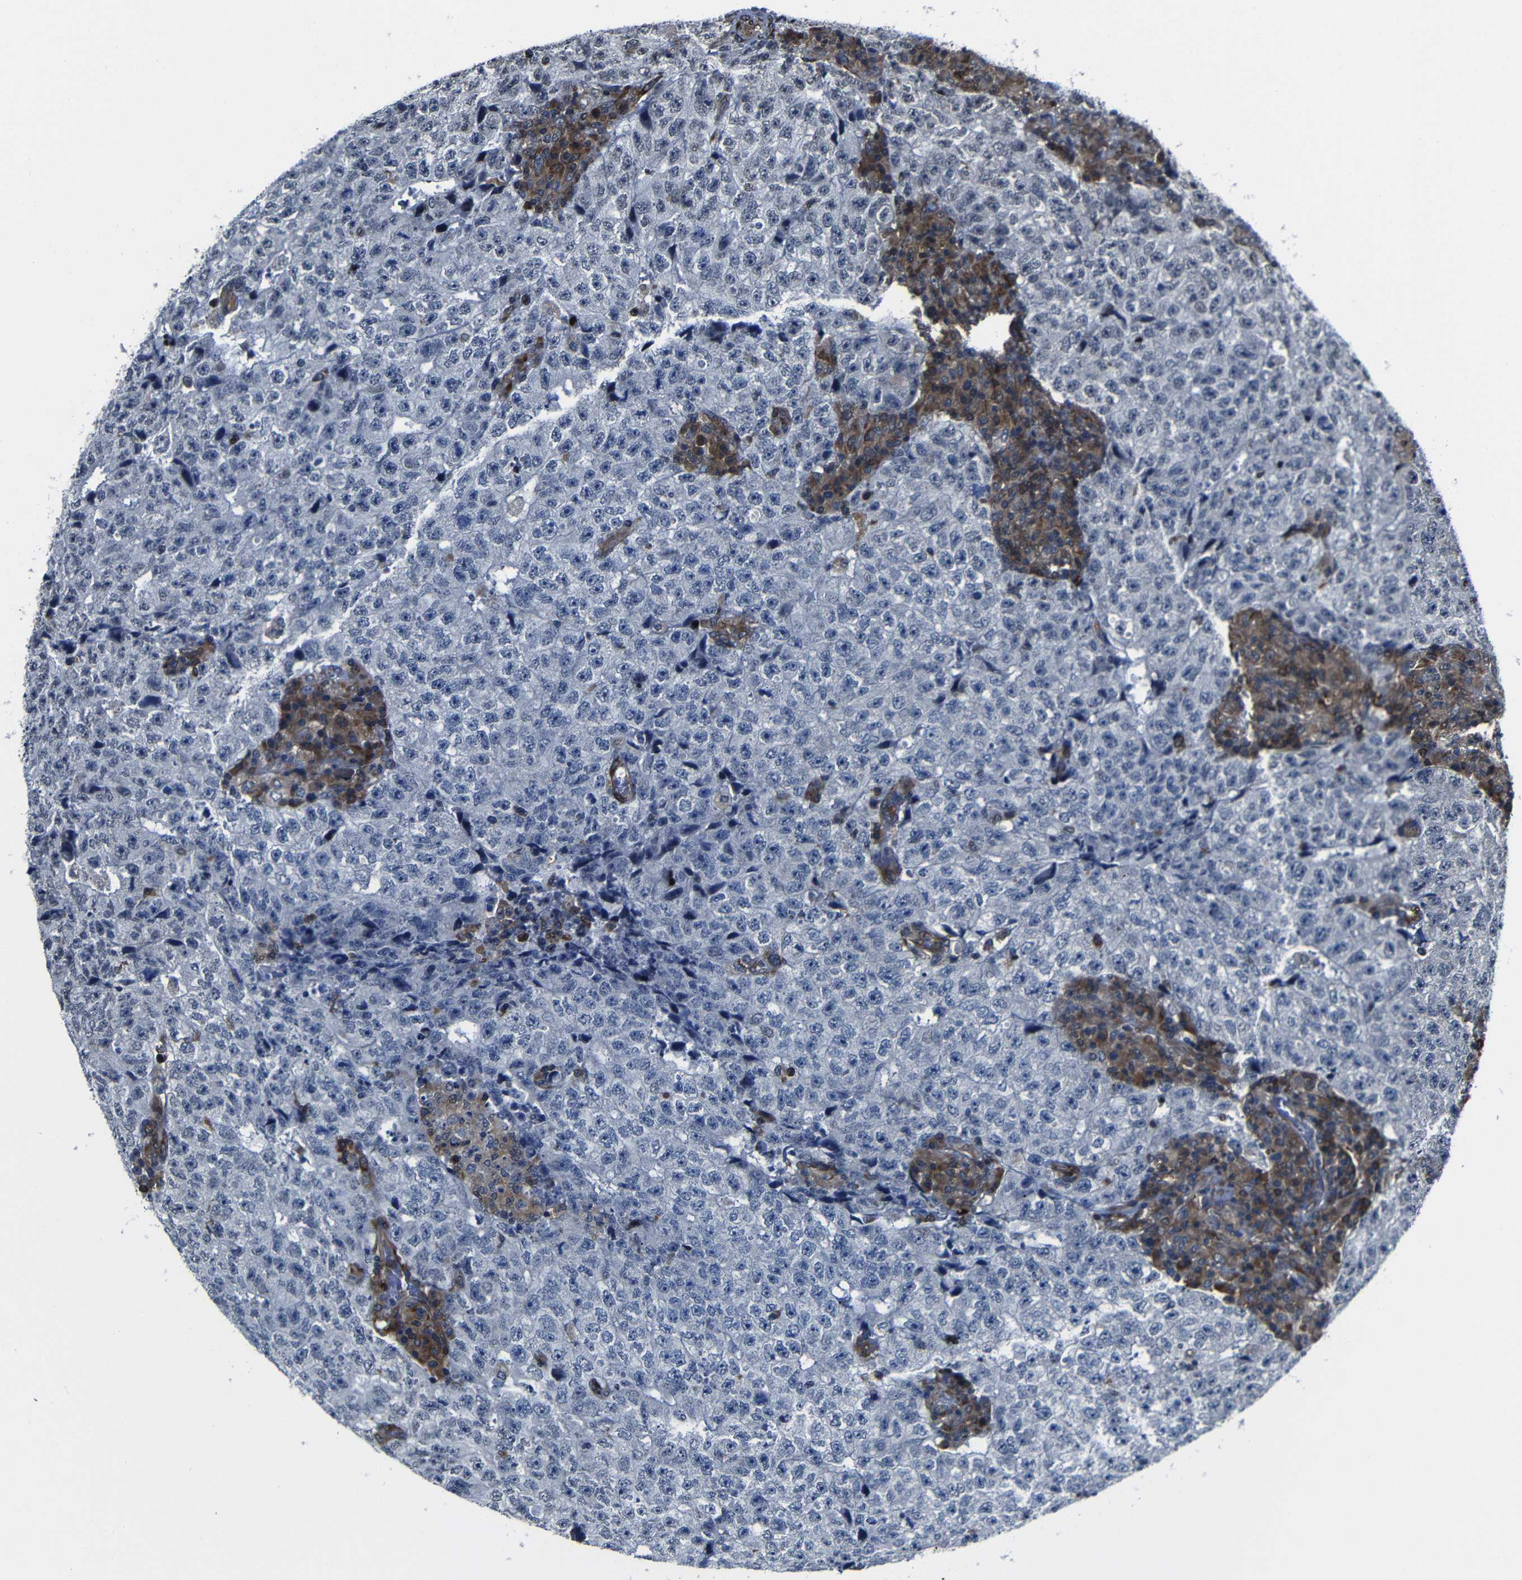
{"staining": {"intensity": "negative", "quantity": "none", "location": "none"}, "tissue": "testis cancer", "cell_type": "Tumor cells", "image_type": "cancer", "snomed": [{"axis": "morphology", "description": "Necrosis, NOS"}, {"axis": "morphology", "description": "Carcinoma, Embryonal, NOS"}, {"axis": "topography", "description": "Testis"}], "caption": "DAB (3,3'-diaminobenzidine) immunohistochemical staining of testis cancer (embryonal carcinoma) reveals no significant expression in tumor cells.", "gene": "KIAA0513", "patient": {"sex": "male", "age": 19}}